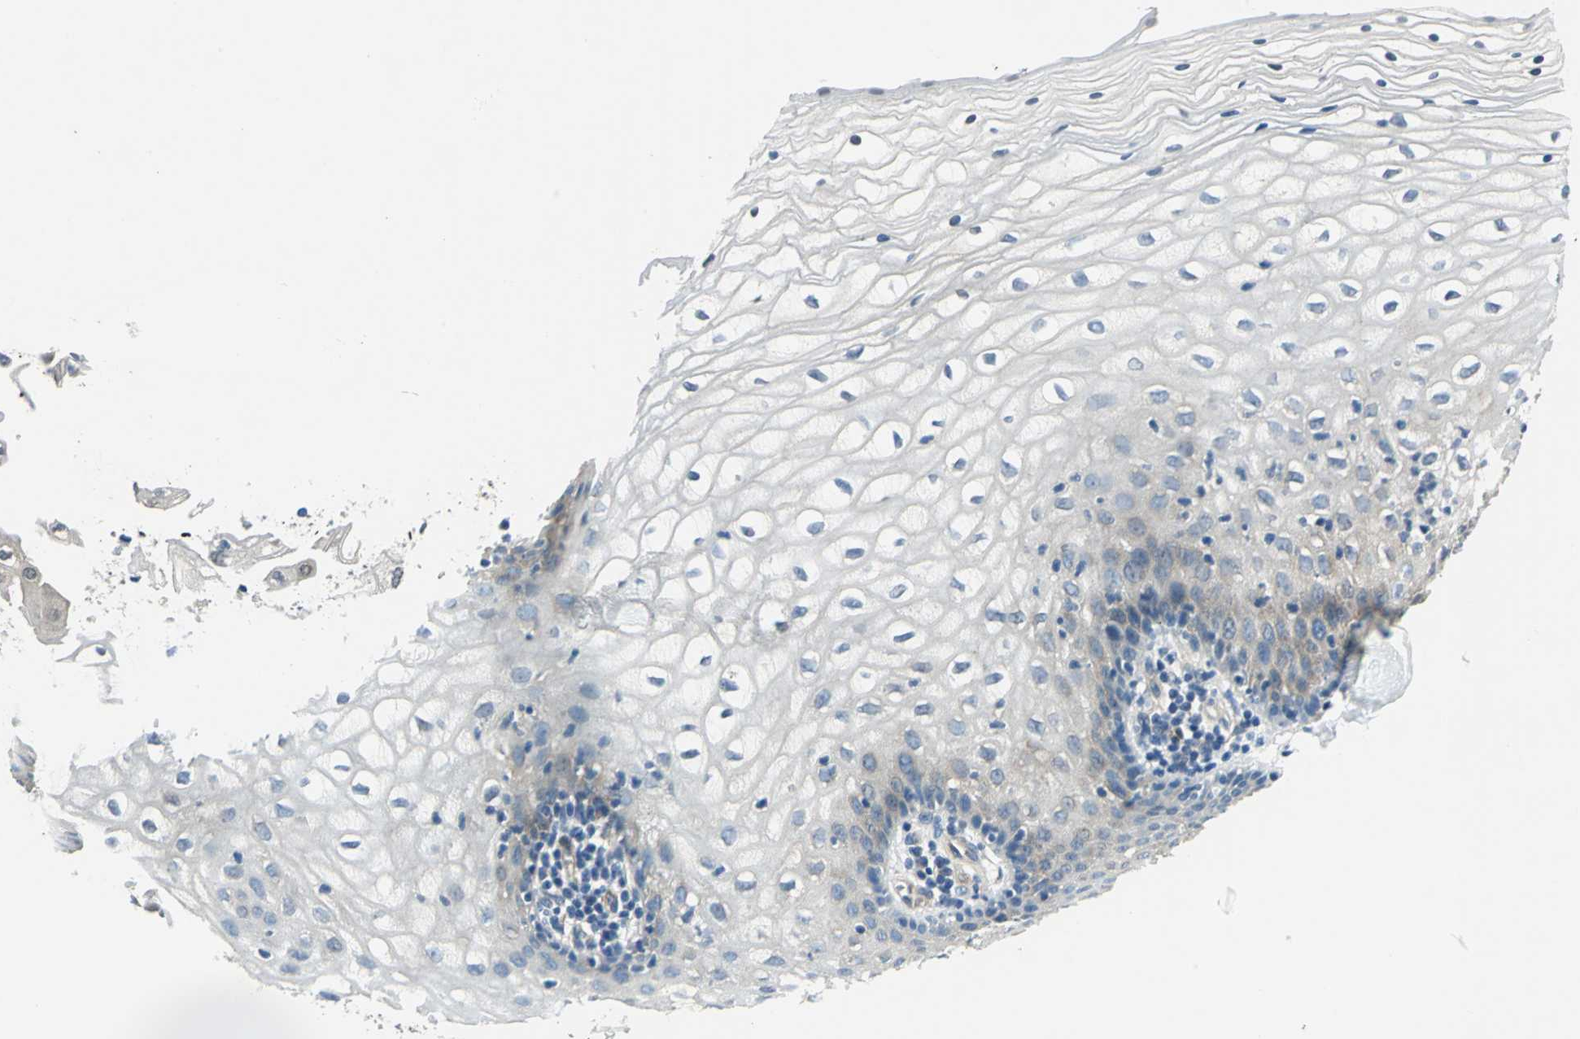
{"staining": {"intensity": "weak", "quantity": "<25%", "location": "cytoplasmic/membranous"}, "tissue": "vagina", "cell_type": "Squamous epithelial cells", "image_type": "normal", "snomed": [{"axis": "morphology", "description": "Normal tissue, NOS"}, {"axis": "topography", "description": "Vagina"}], "caption": "A high-resolution histopathology image shows immunohistochemistry (IHC) staining of benign vagina, which displays no significant positivity in squamous epithelial cells. The staining was performed using DAB to visualize the protein expression in brown, while the nuclei were stained in blue with hematoxylin (Magnification: 20x).", "gene": "CDC42EP1", "patient": {"sex": "female", "age": 34}}